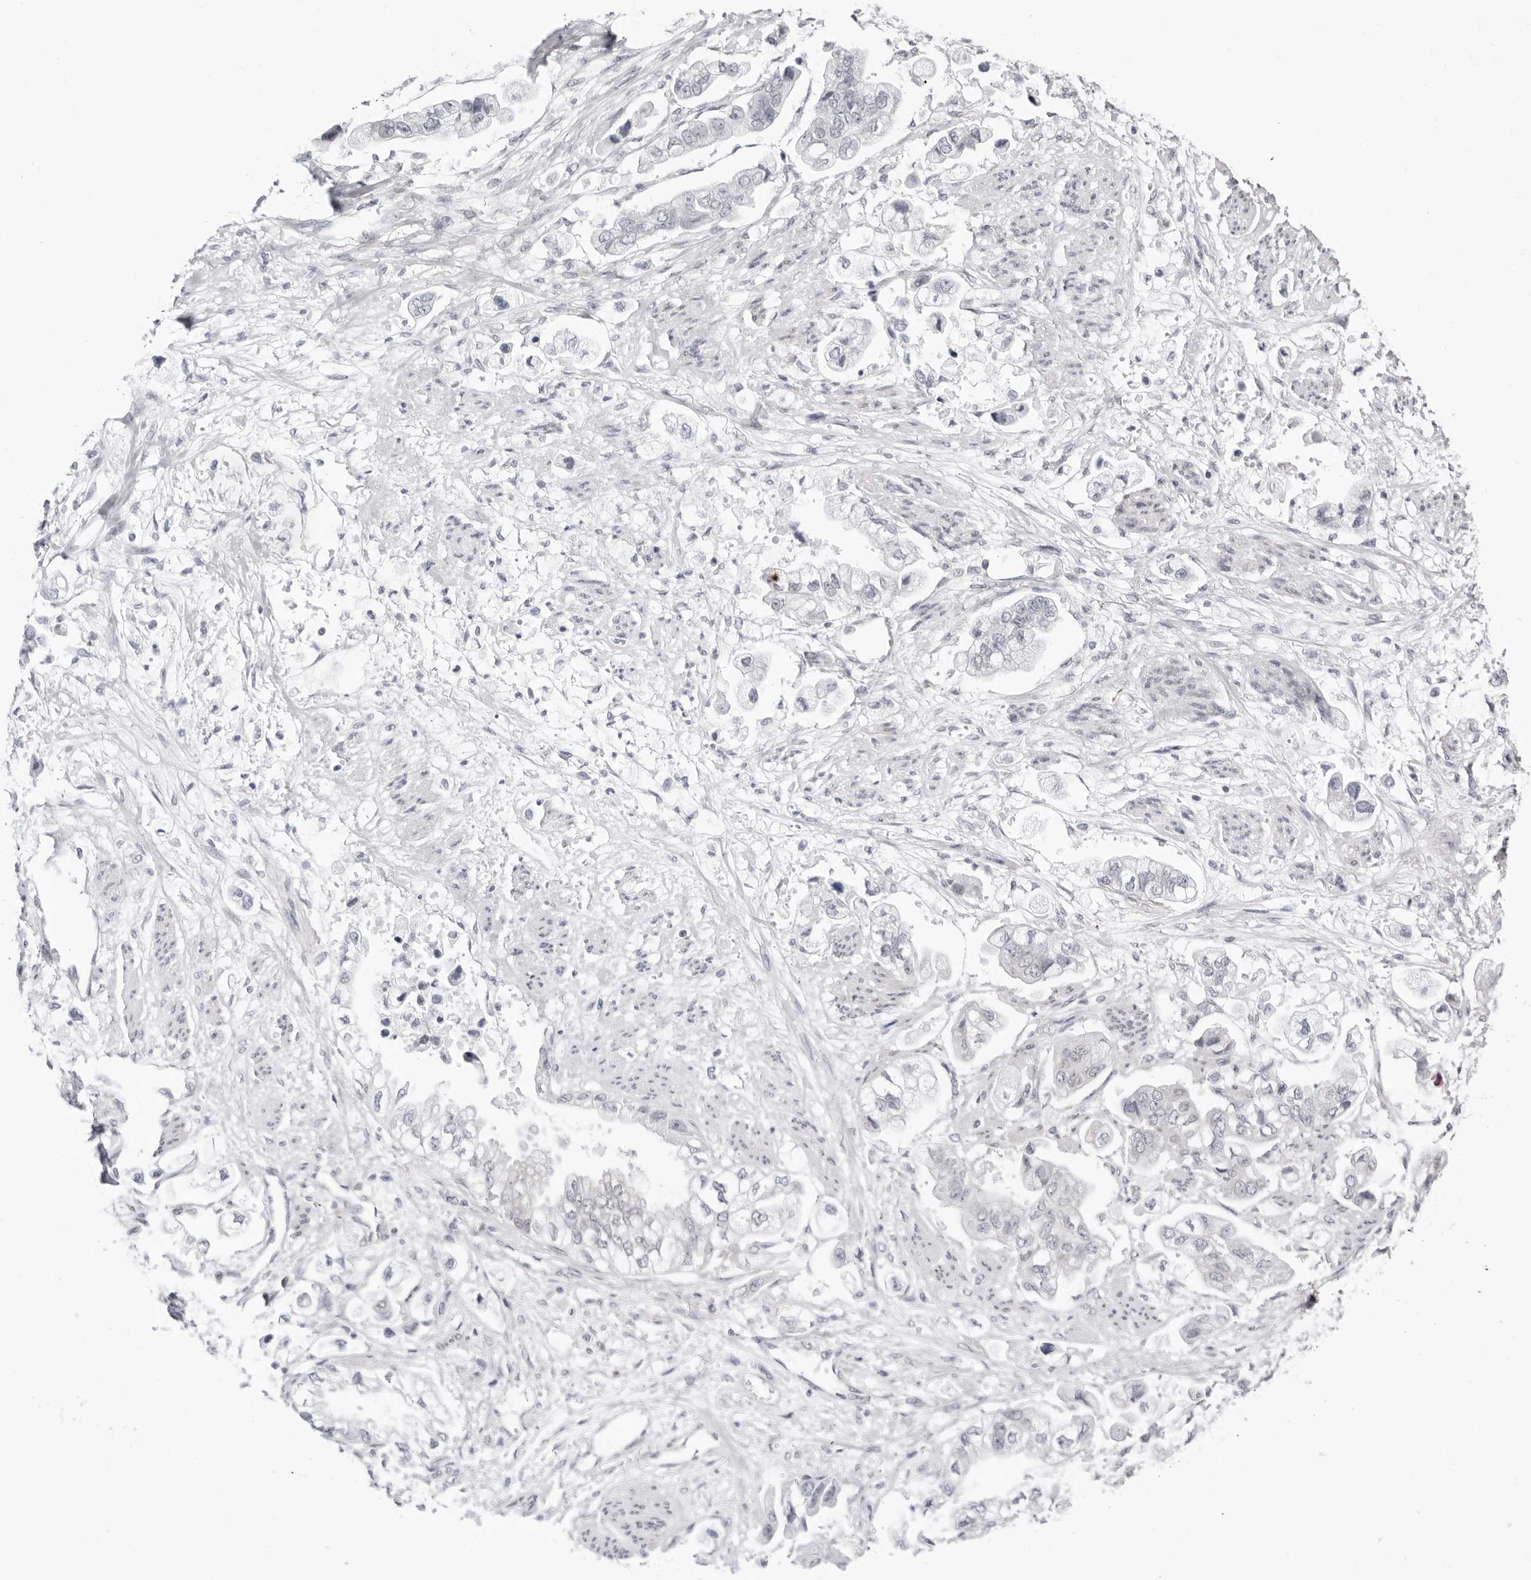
{"staining": {"intensity": "negative", "quantity": "none", "location": "none"}, "tissue": "stomach cancer", "cell_type": "Tumor cells", "image_type": "cancer", "snomed": [{"axis": "morphology", "description": "Adenocarcinoma, NOS"}, {"axis": "topography", "description": "Stomach"}], "caption": "Tumor cells show no significant expression in adenocarcinoma (stomach). (DAB (3,3'-diaminobenzidine) immunohistochemistry (IHC), high magnification).", "gene": "PPP2R5C", "patient": {"sex": "male", "age": 62}}